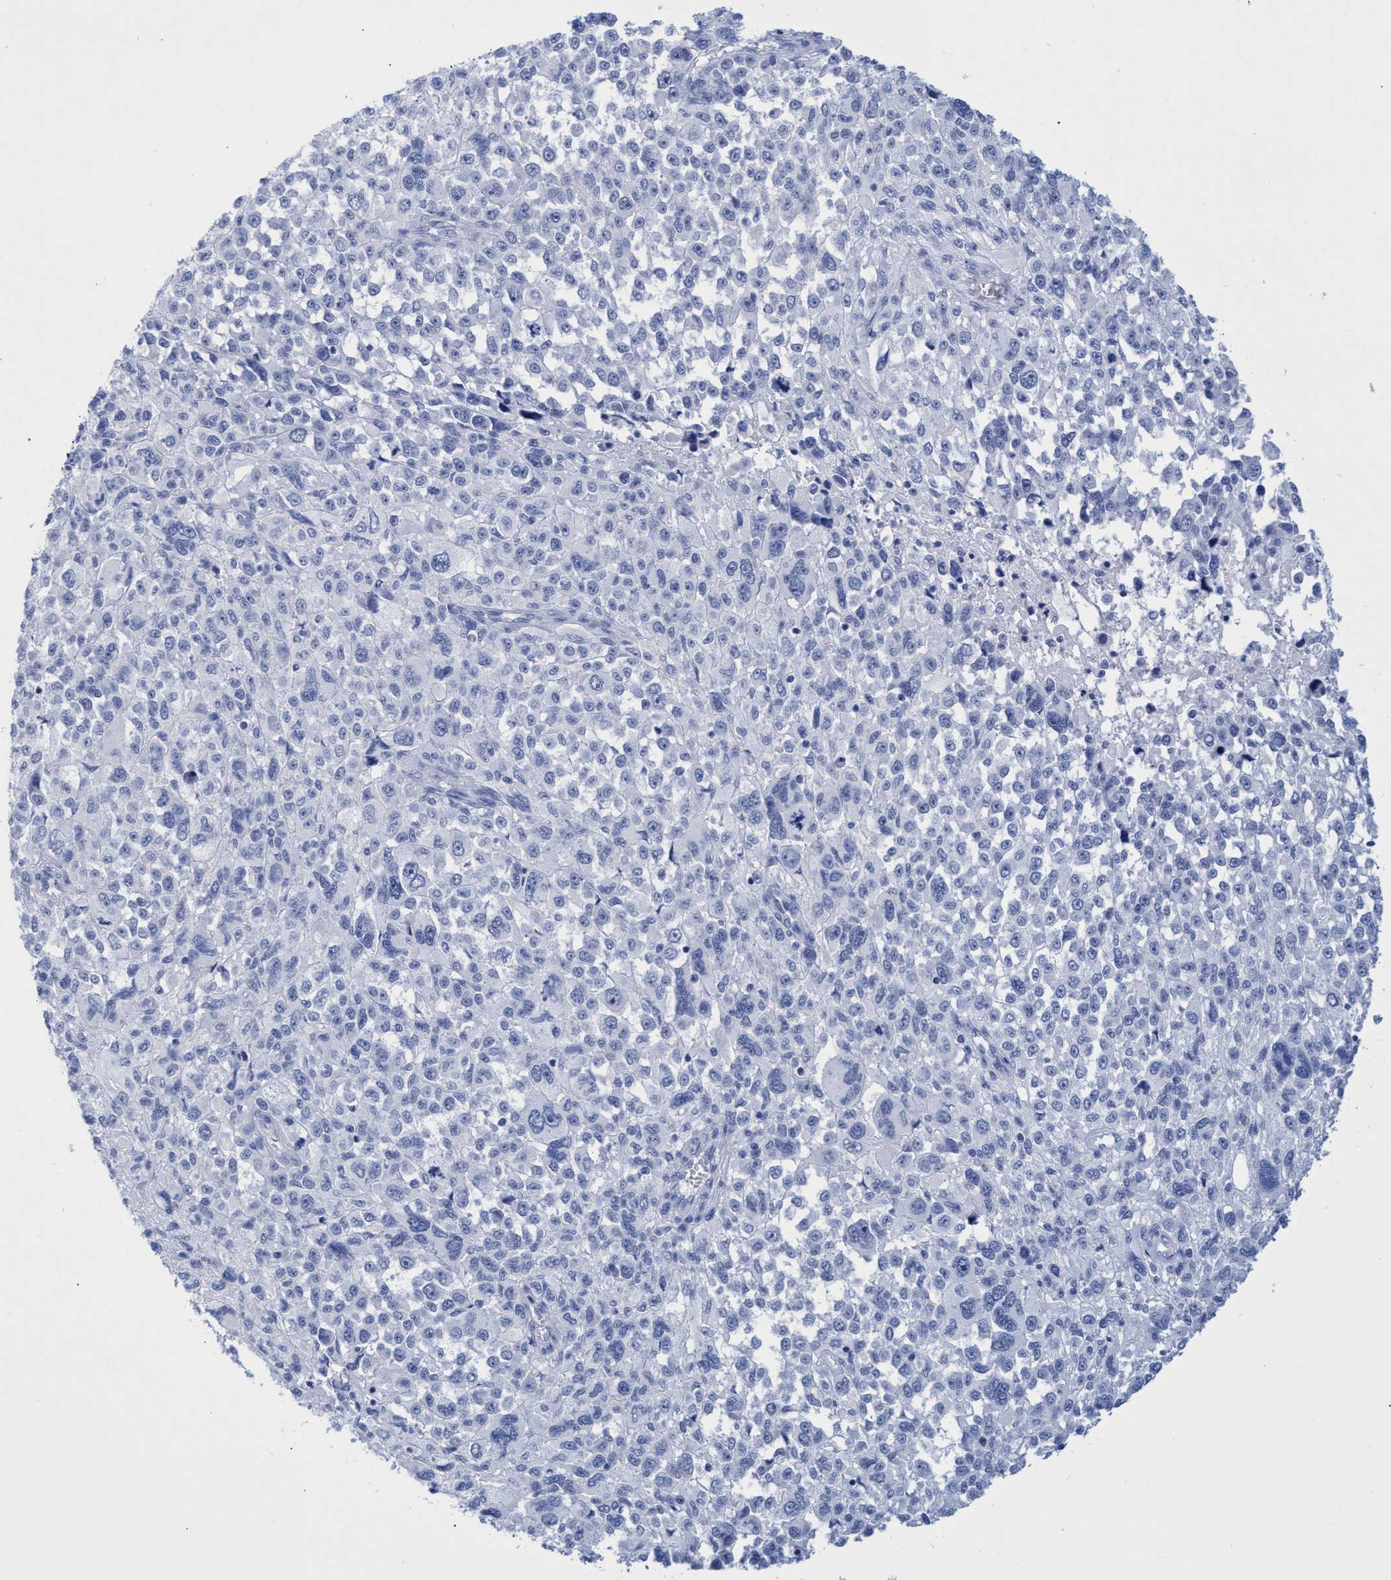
{"staining": {"intensity": "negative", "quantity": "none", "location": "none"}, "tissue": "melanoma", "cell_type": "Tumor cells", "image_type": "cancer", "snomed": [{"axis": "morphology", "description": "Malignant melanoma, NOS"}, {"axis": "topography", "description": "Skin"}], "caption": "The photomicrograph shows no staining of tumor cells in malignant melanoma. (DAB (3,3'-diaminobenzidine) IHC, high magnification).", "gene": "INSL6", "patient": {"sex": "female", "age": 55}}